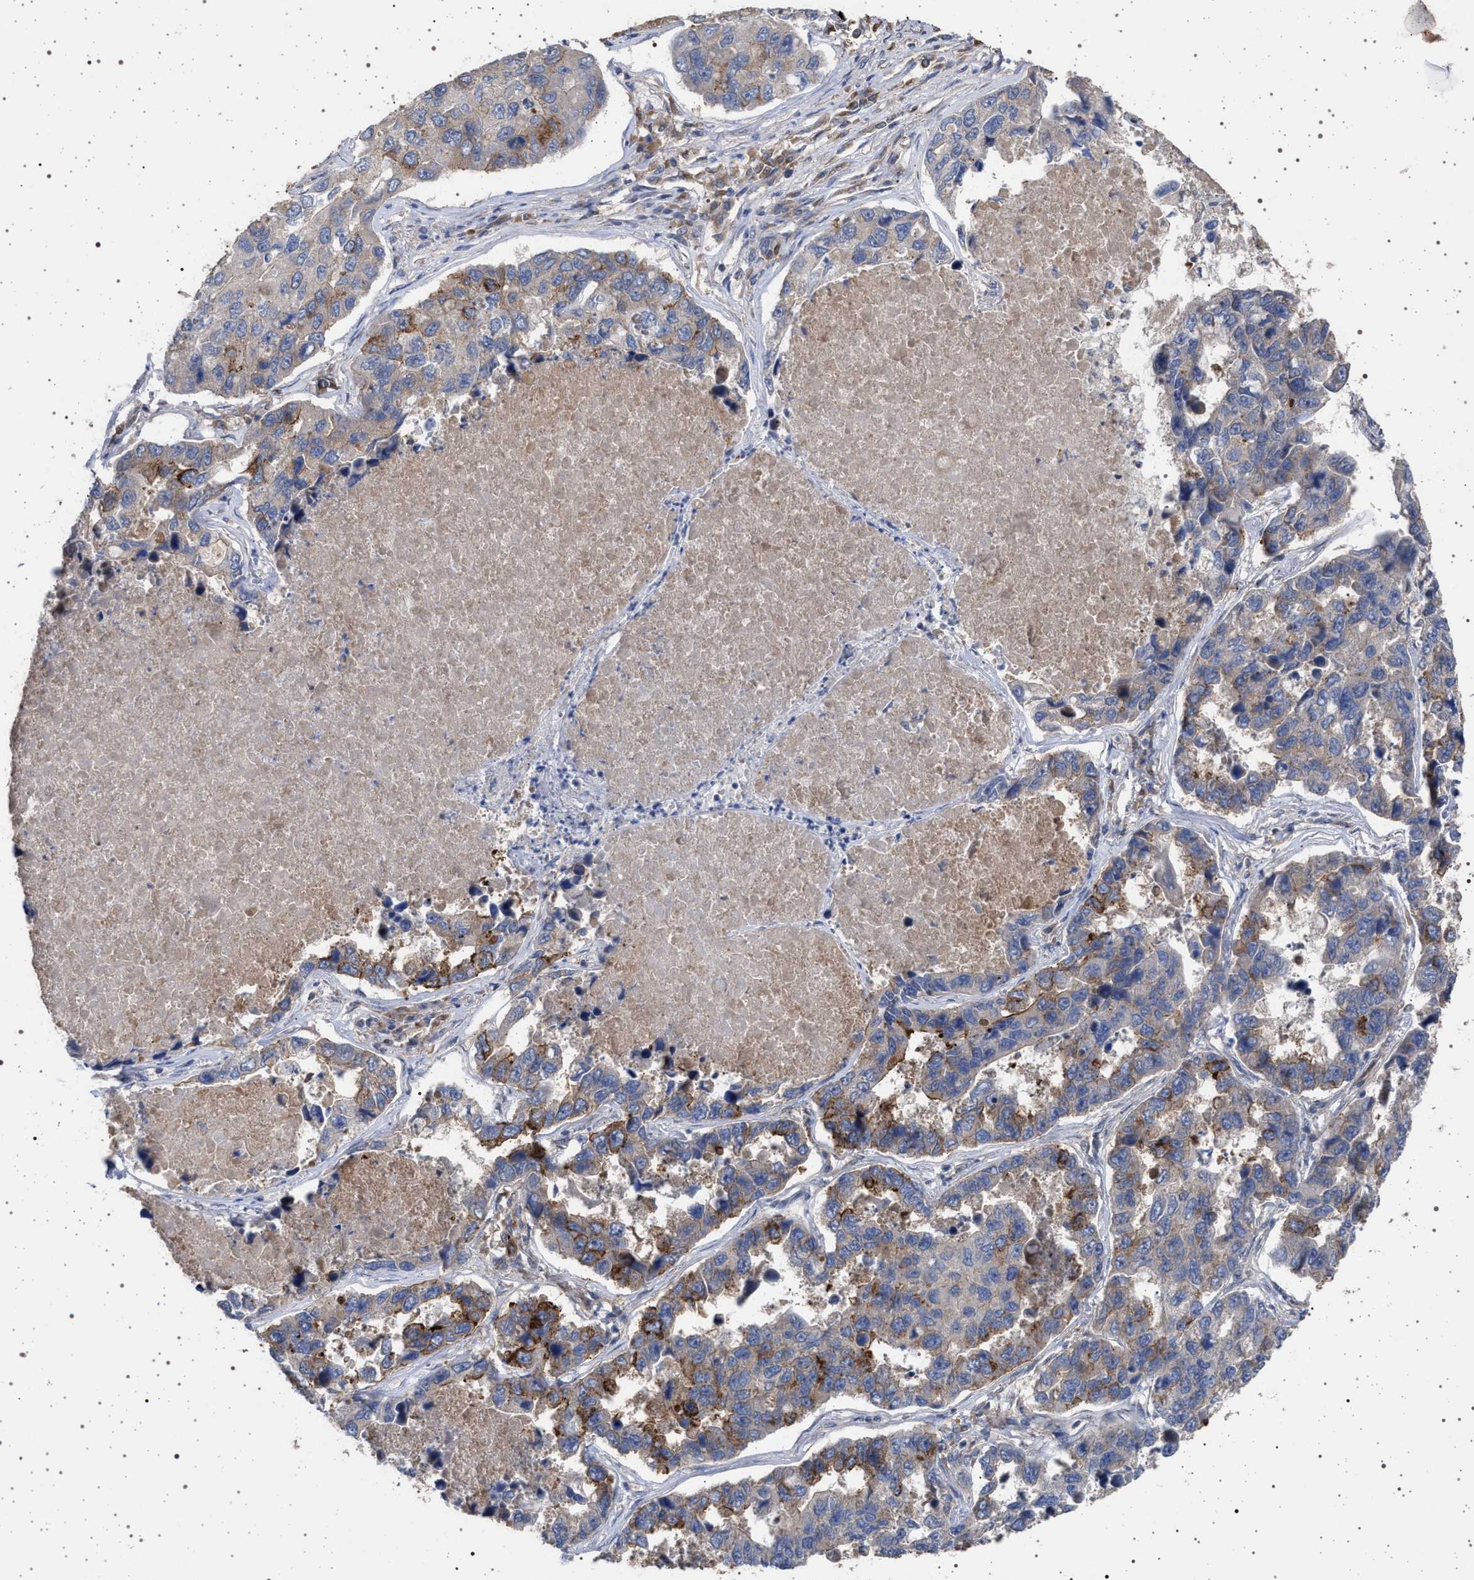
{"staining": {"intensity": "moderate", "quantity": "25%-75%", "location": "cytoplasmic/membranous"}, "tissue": "lung cancer", "cell_type": "Tumor cells", "image_type": "cancer", "snomed": [{"axis": "morphology", "description": "Adenocarcinoma, NOS"}, {"axis": "topography", "description": "Lung"}], "caption": "Lung cancer (adenocarcinoma) stained for a protein (brown) shows moderate cytoplasmic/membranous positive expression in about 25%-75% of tumor cells.", "gene": "IFT20", "patient": {"sex": "male", "age": 64}}